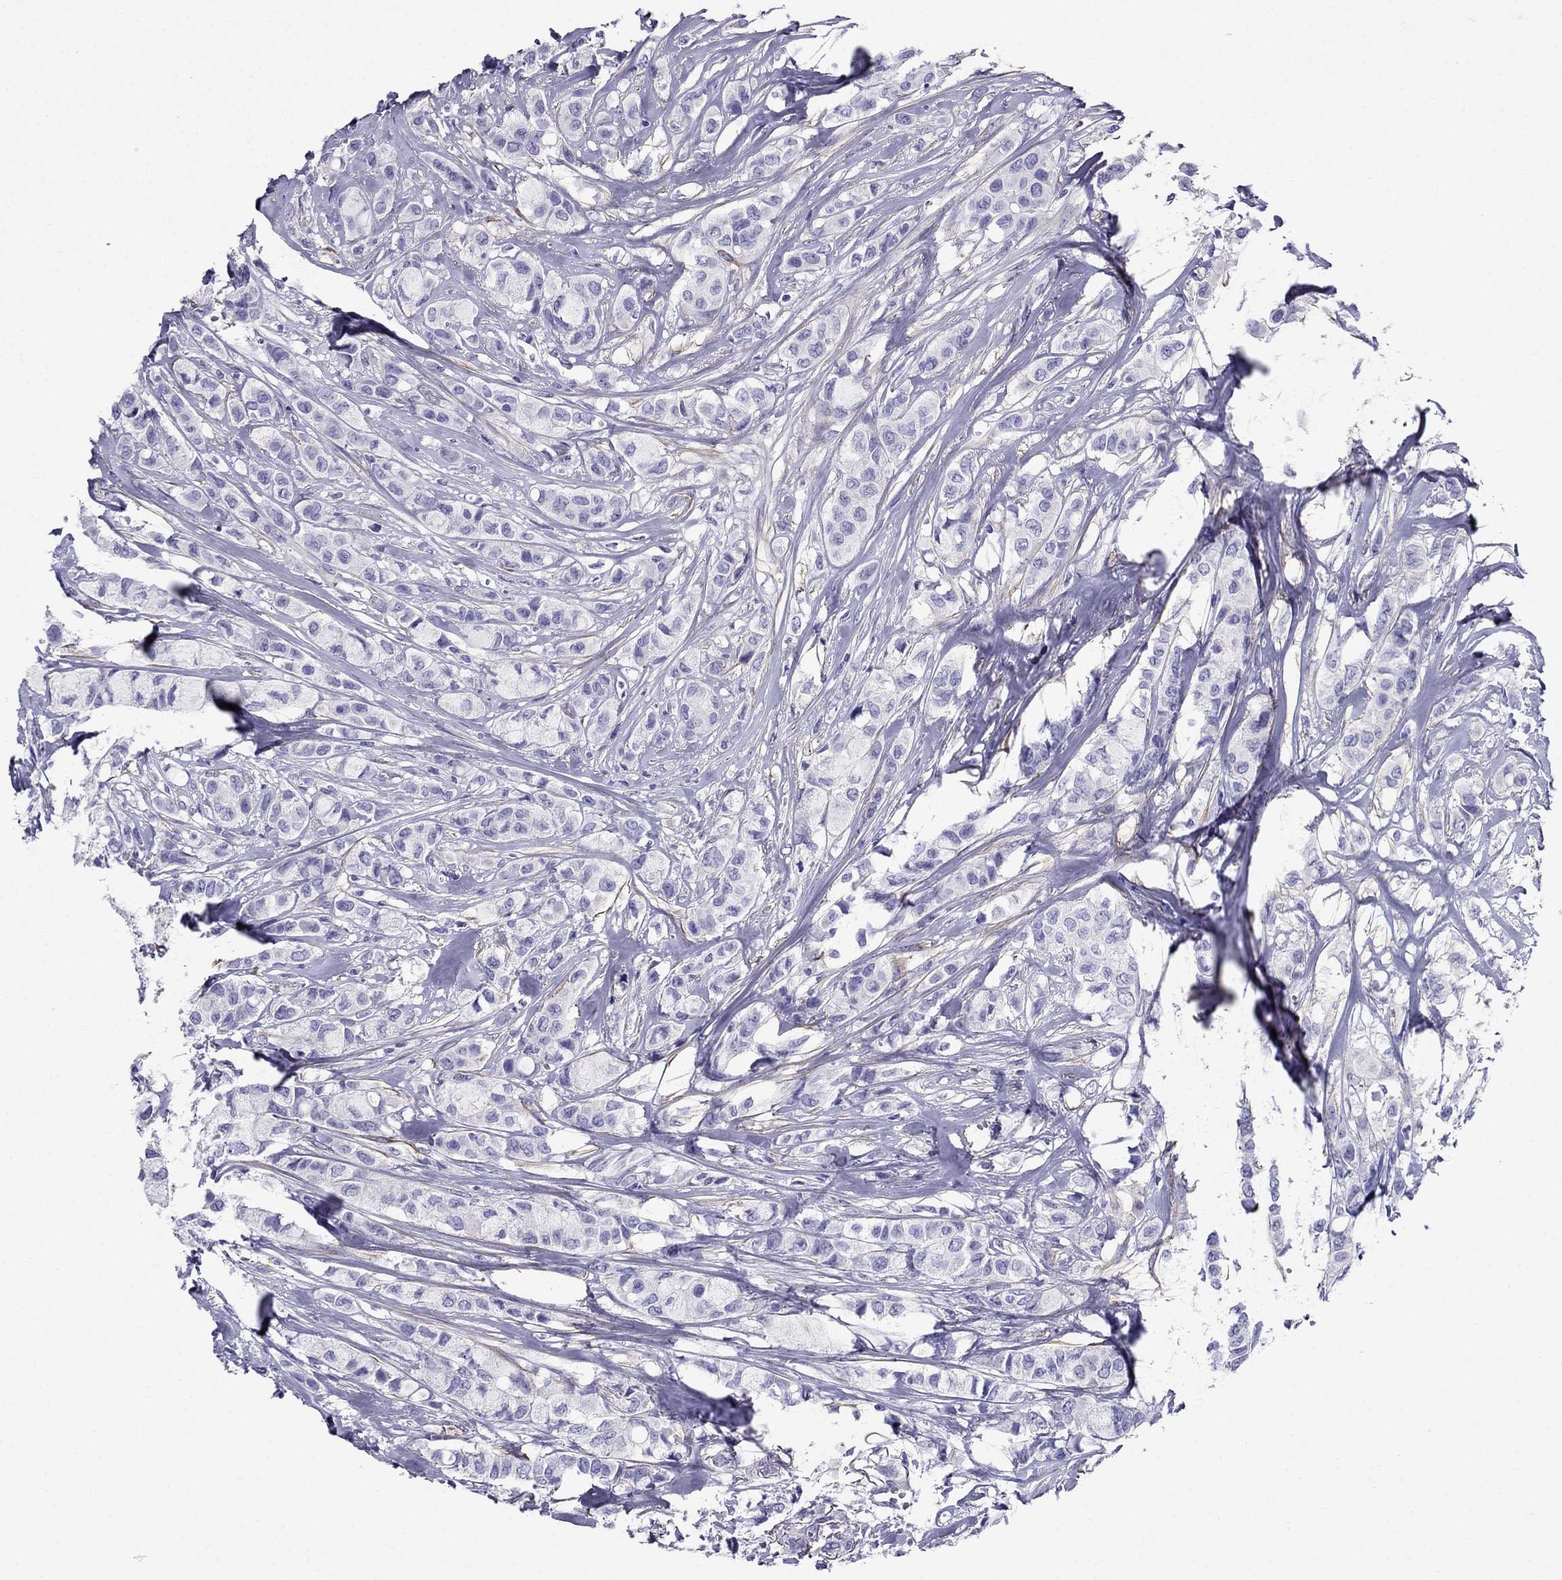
{"staining": {"intensity": "negative", "quantity": "none", "location": "none"}, "tissue": "breast cancer", "cell_type": "Tumor cells", "image_type": "cancer", "snomed": [{"axis": "morphology", "description": "Duct carcinoma"}, {"axis": "topography", "description": "Breast"}], "caption": "An image of invasive ductal carcinoma (breast) stained for a protein demonstrates no brown staining in tumor cells.", "gene": "GPR50", "patient": {"sex": "female", "age": 85}}